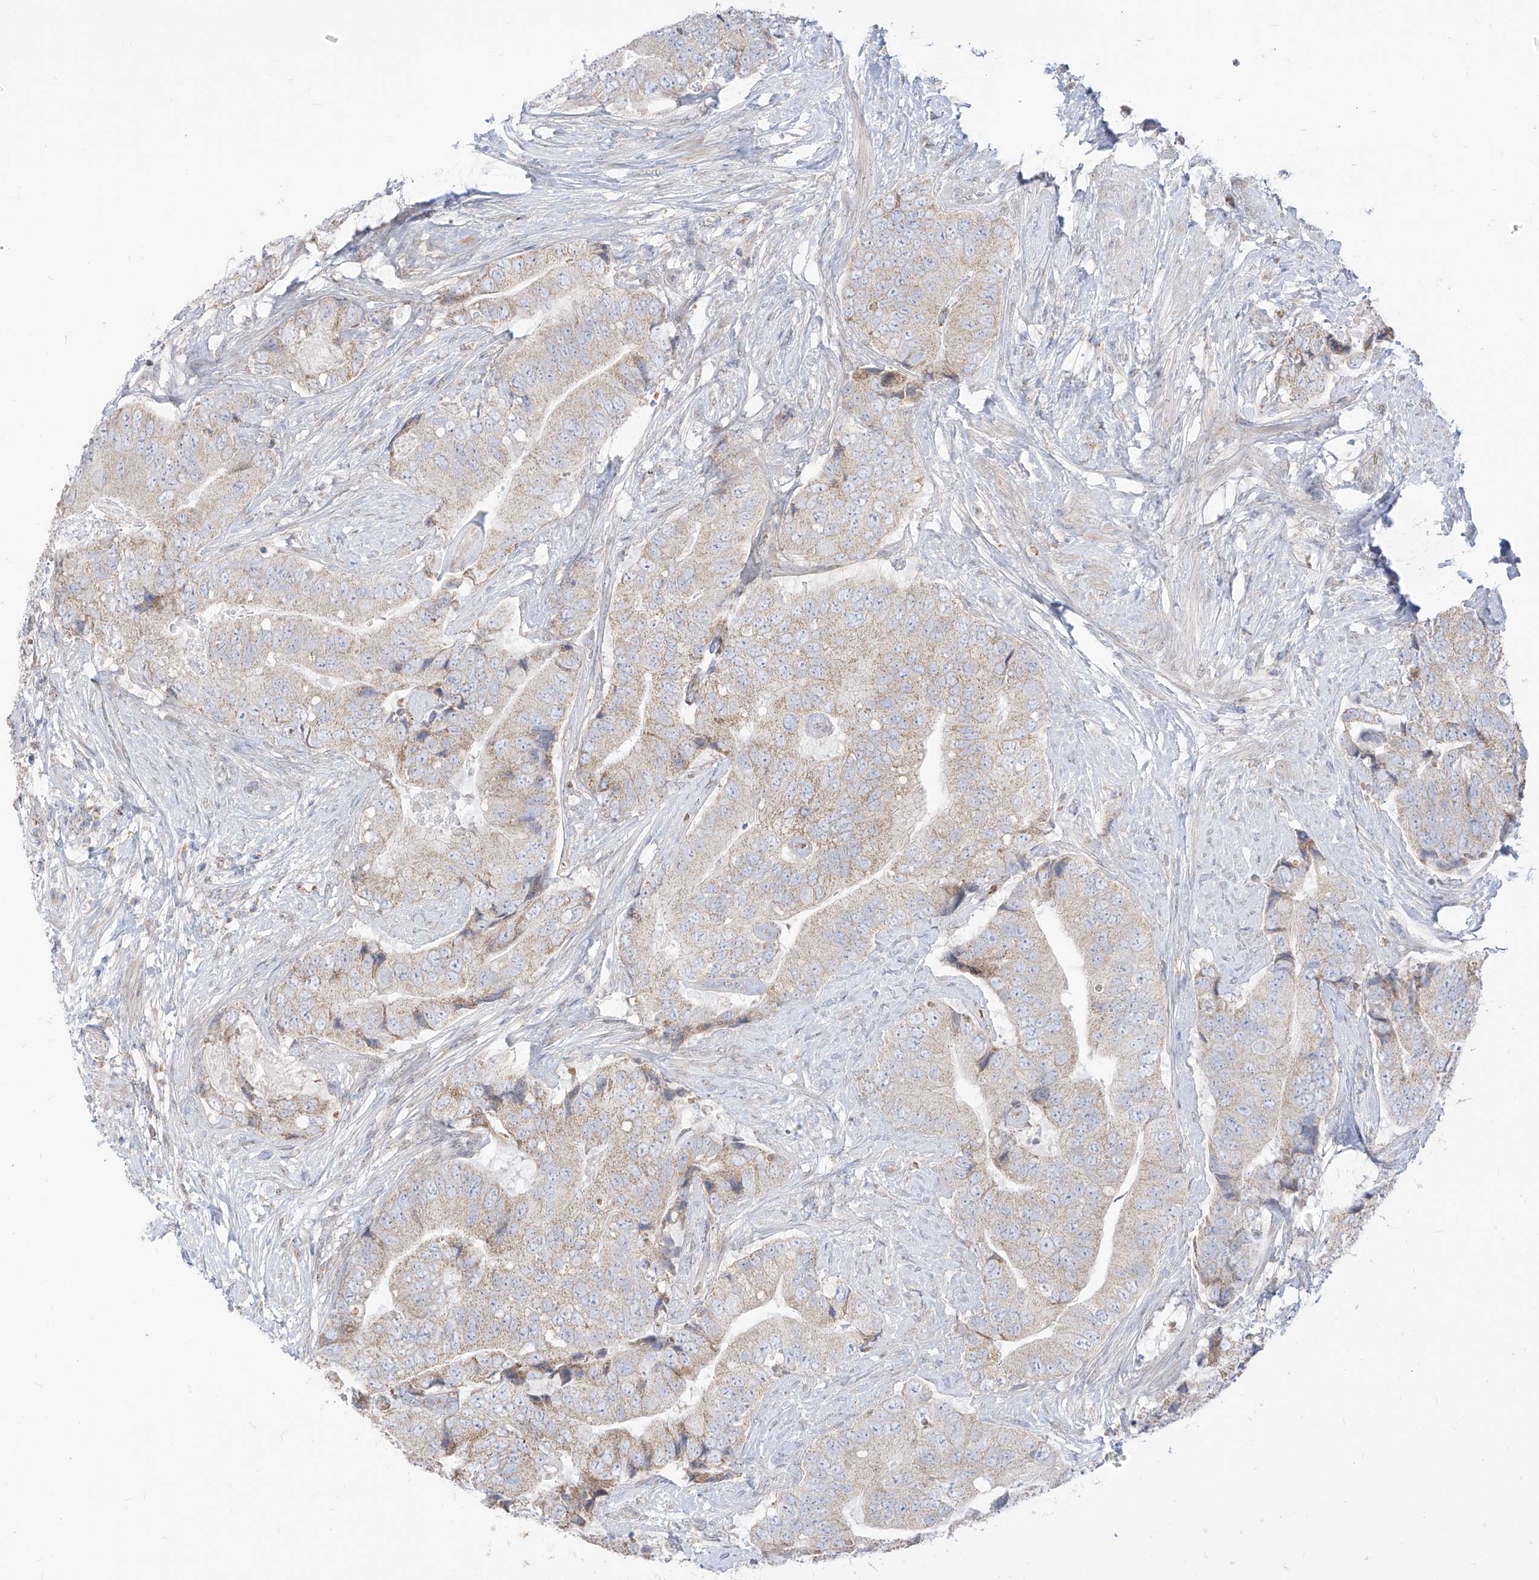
{"staining": {"intensity": "weak", "quantity": "25%-75%", "location": "cytoplasmic/membranous"}, "tissue": "prostate cancer", "cell_type": "Tumor cells", "image_type": "cancer", "snomed": [{"axis": "morphology", "description": "Adenocarcinoma, High grade"}, {"axis": "topography", "description": "Prostate"}], "caption": "Immunohistochemical staining of human prostate high-grade adenocarcinoma displays low levels of weak cytoplasmic/membranous protein staining in approximately 25%-75% of tumor cells.", "gene": "ARHGEF40", "patient": {"sex": "male", "age": 70}}